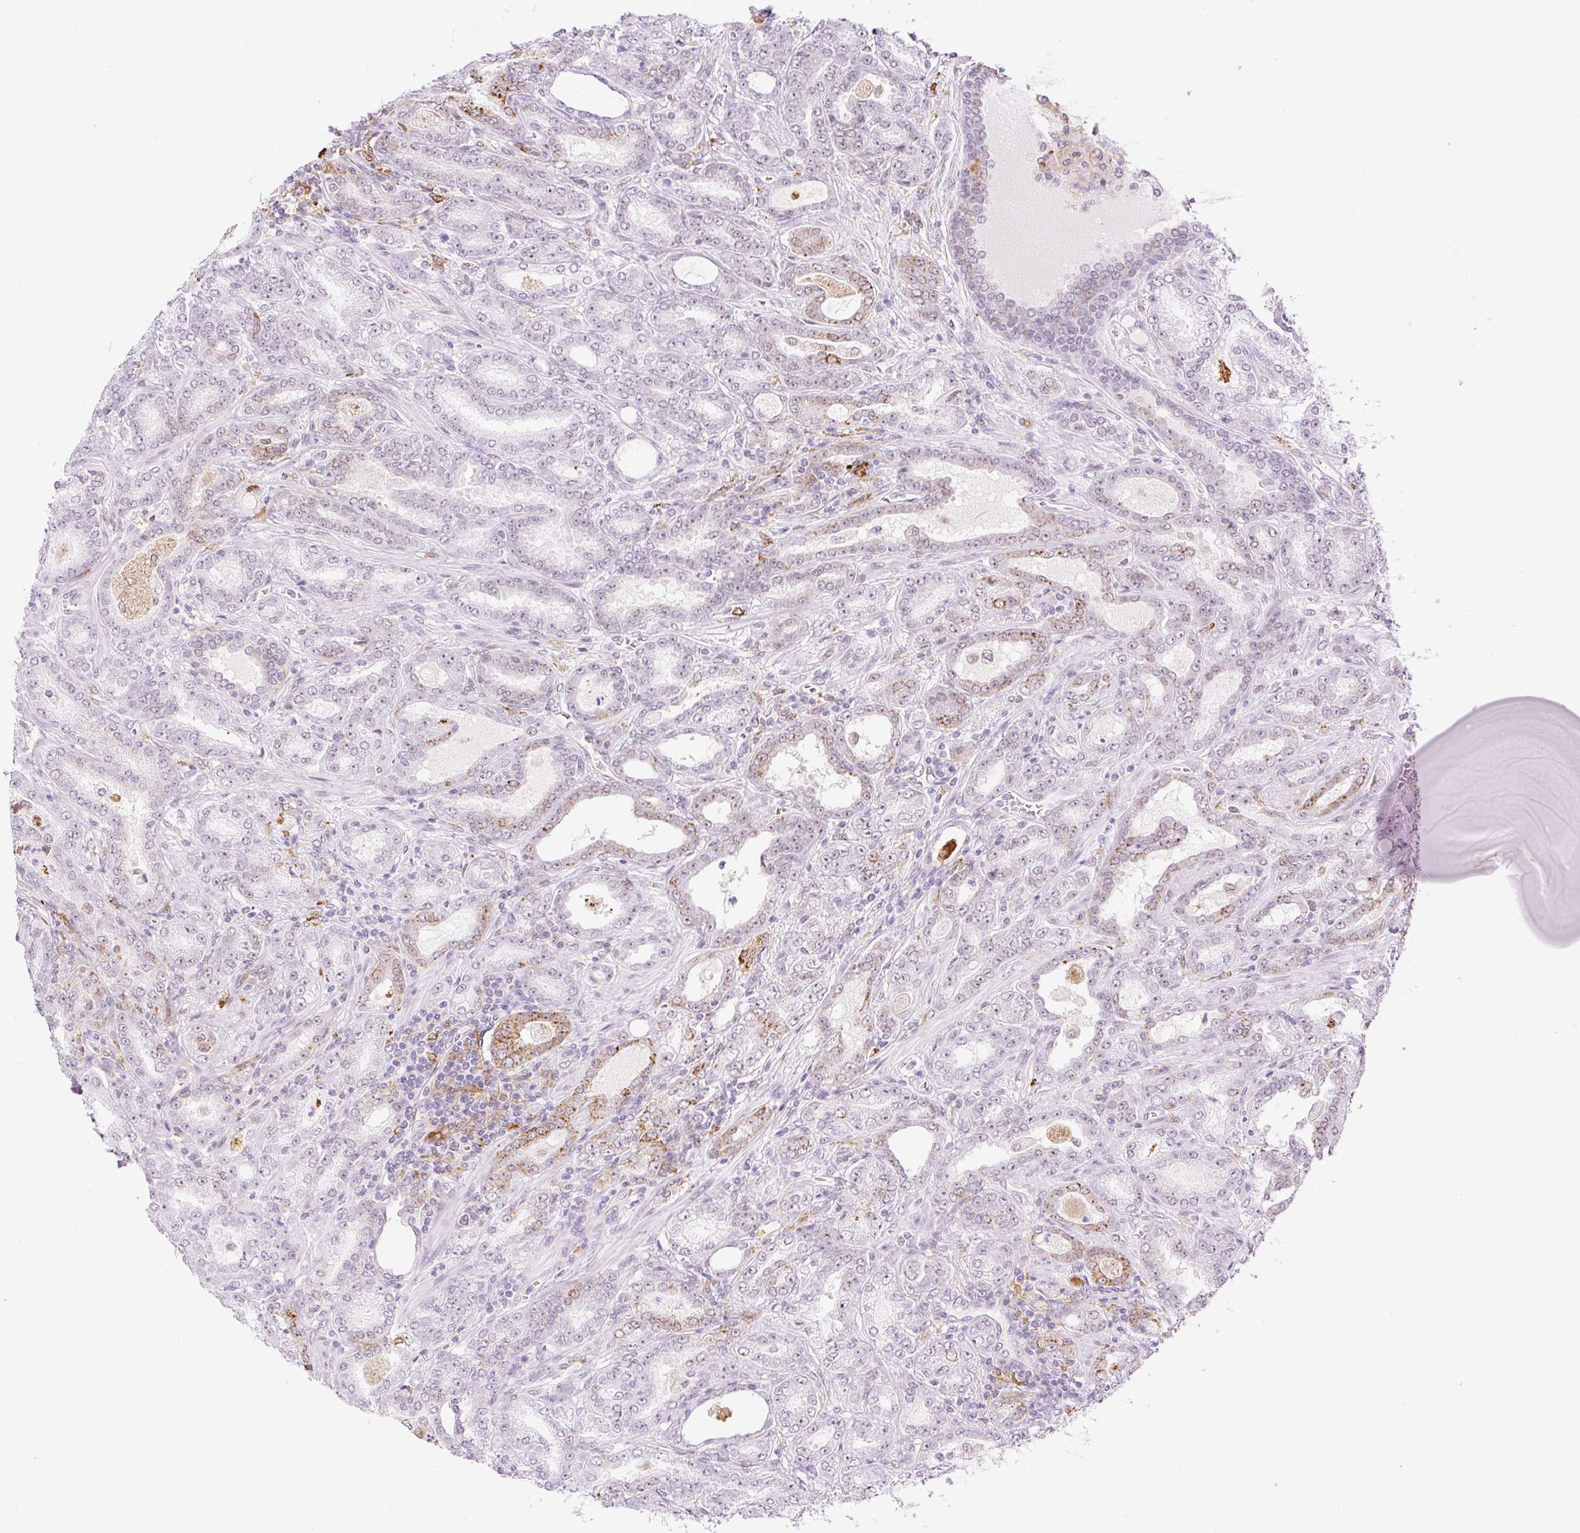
{"staining": {"intensity": "moderate", "quantity": "<25%", "location": "cytoplasmic/membranous"}, "tissue": "prostate cancer", "cell_type": "Tumor cells", "image_type": "cancer", "snomed": [{"axis": "morphology", "description": "Adenocarcinoma, High grade"}, {"axis": "topography", "description": "Prostate"}], "caption": "Immunohistochemical staining of prostate cancer (adenocarcinoma (high-grade)) exhibits low levels of moderate cytoplasmic/membranous expression in about <25% of tumor cells.", "gene": "PALM3", "patient": {"sex": "male", "age": 72}}